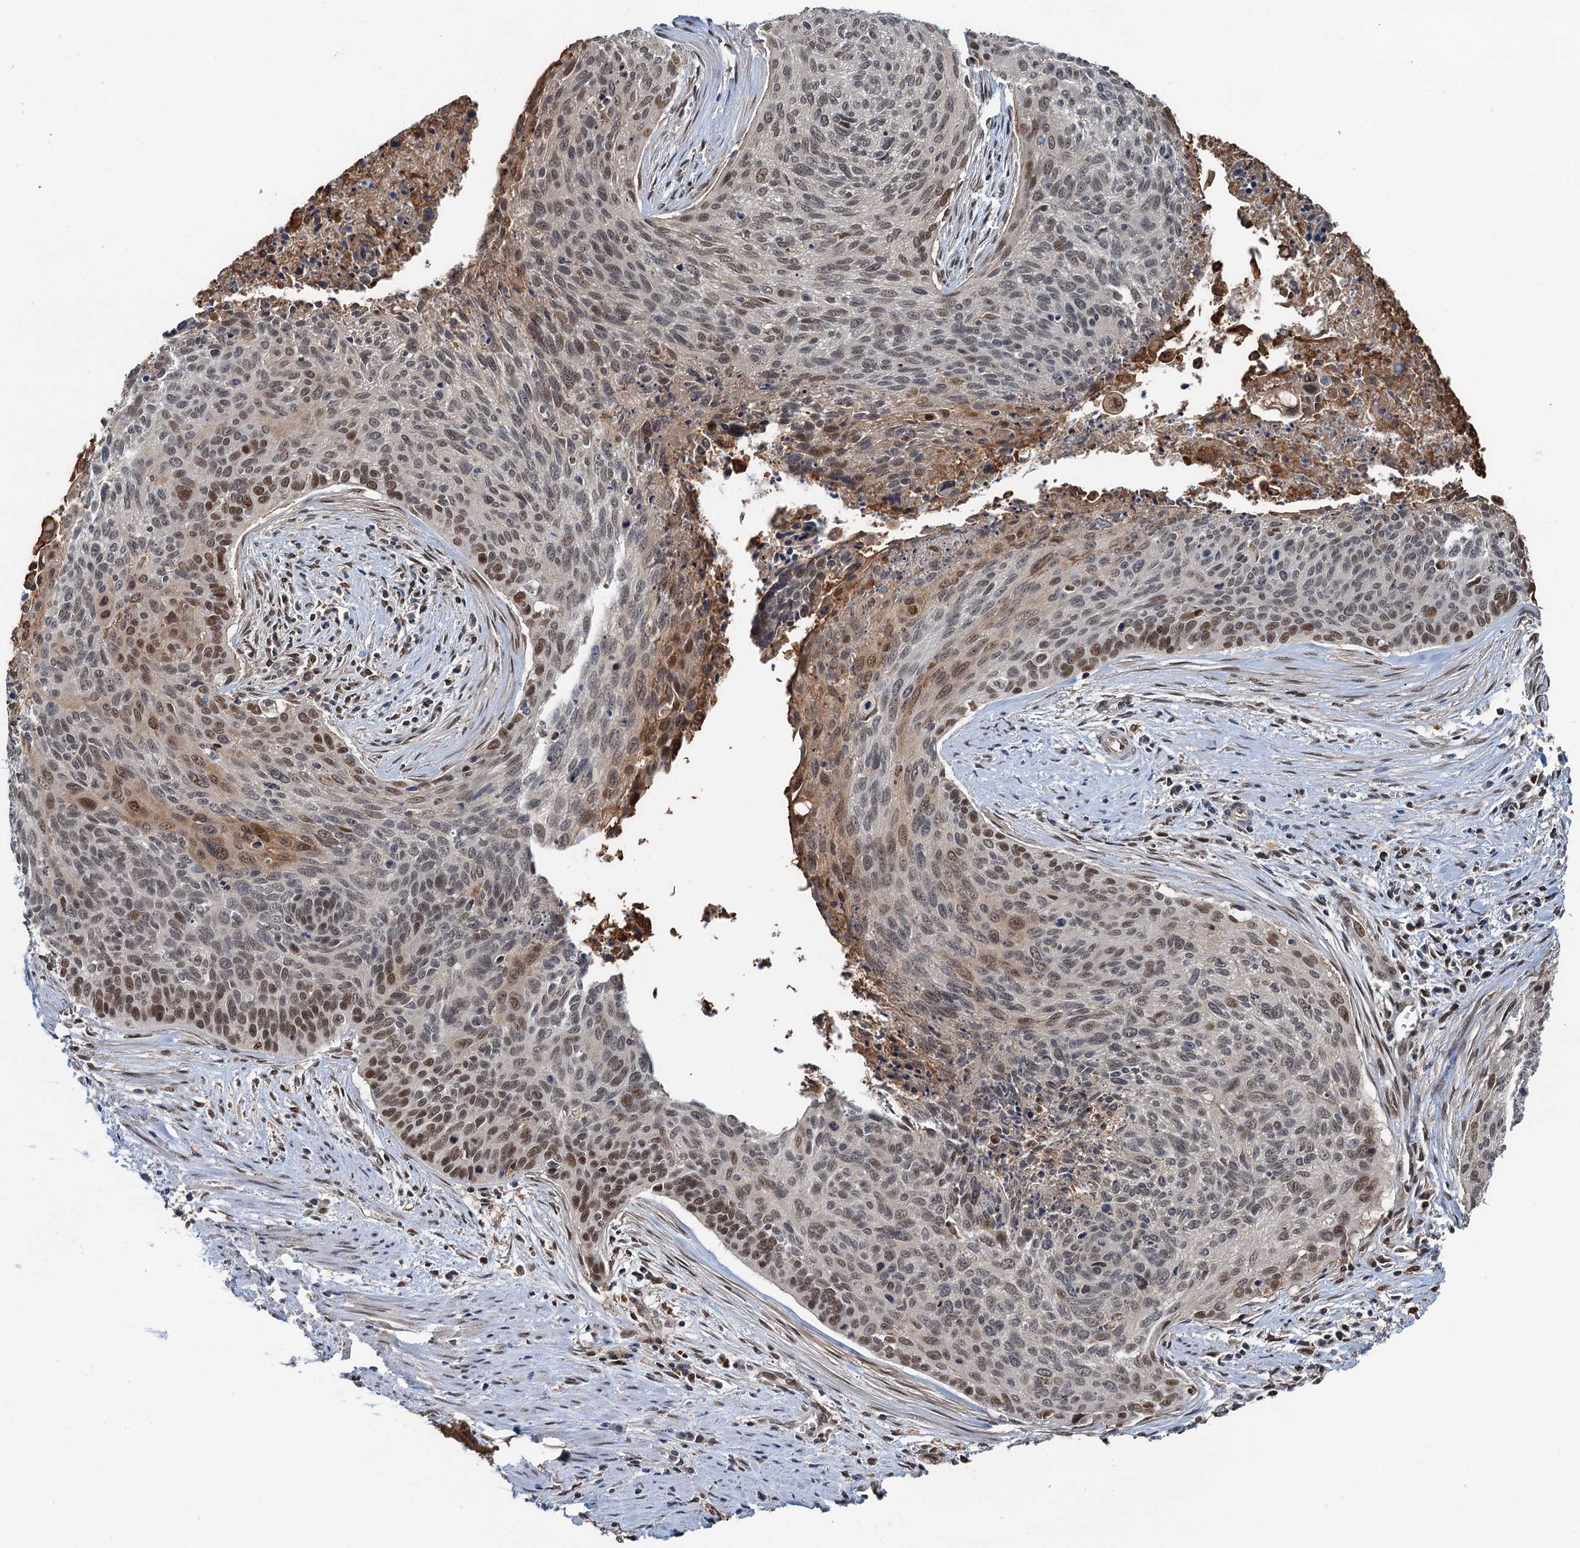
{"staining": {"intensity": "moderate", "quantity": "25%-75%", "location": "nuclear"}, "tissue": "cervical cancer", "cell_type": "Tumor cells", "image_type": "cancer", "snomed": [{"axis": "morphology", "description": "Squamous cell carcinoma, NOS"}, {"axis": "topography", "description": "Cervix"}], "caption": "Immunohistochemical staining of cervical cancer (squamous cell carcinoma) demonstrates medium levels of moderate nuclear protein staining in approximately 25%-75% of tumor cells. Using DAB (3,3'-diaminobenzidine) (brown) and hematoxylin (blue) stains, captured at high magnification using brightfield microscopy.", "gene": "ZNF609", "patient": {"sex": "female", "age": 55}}